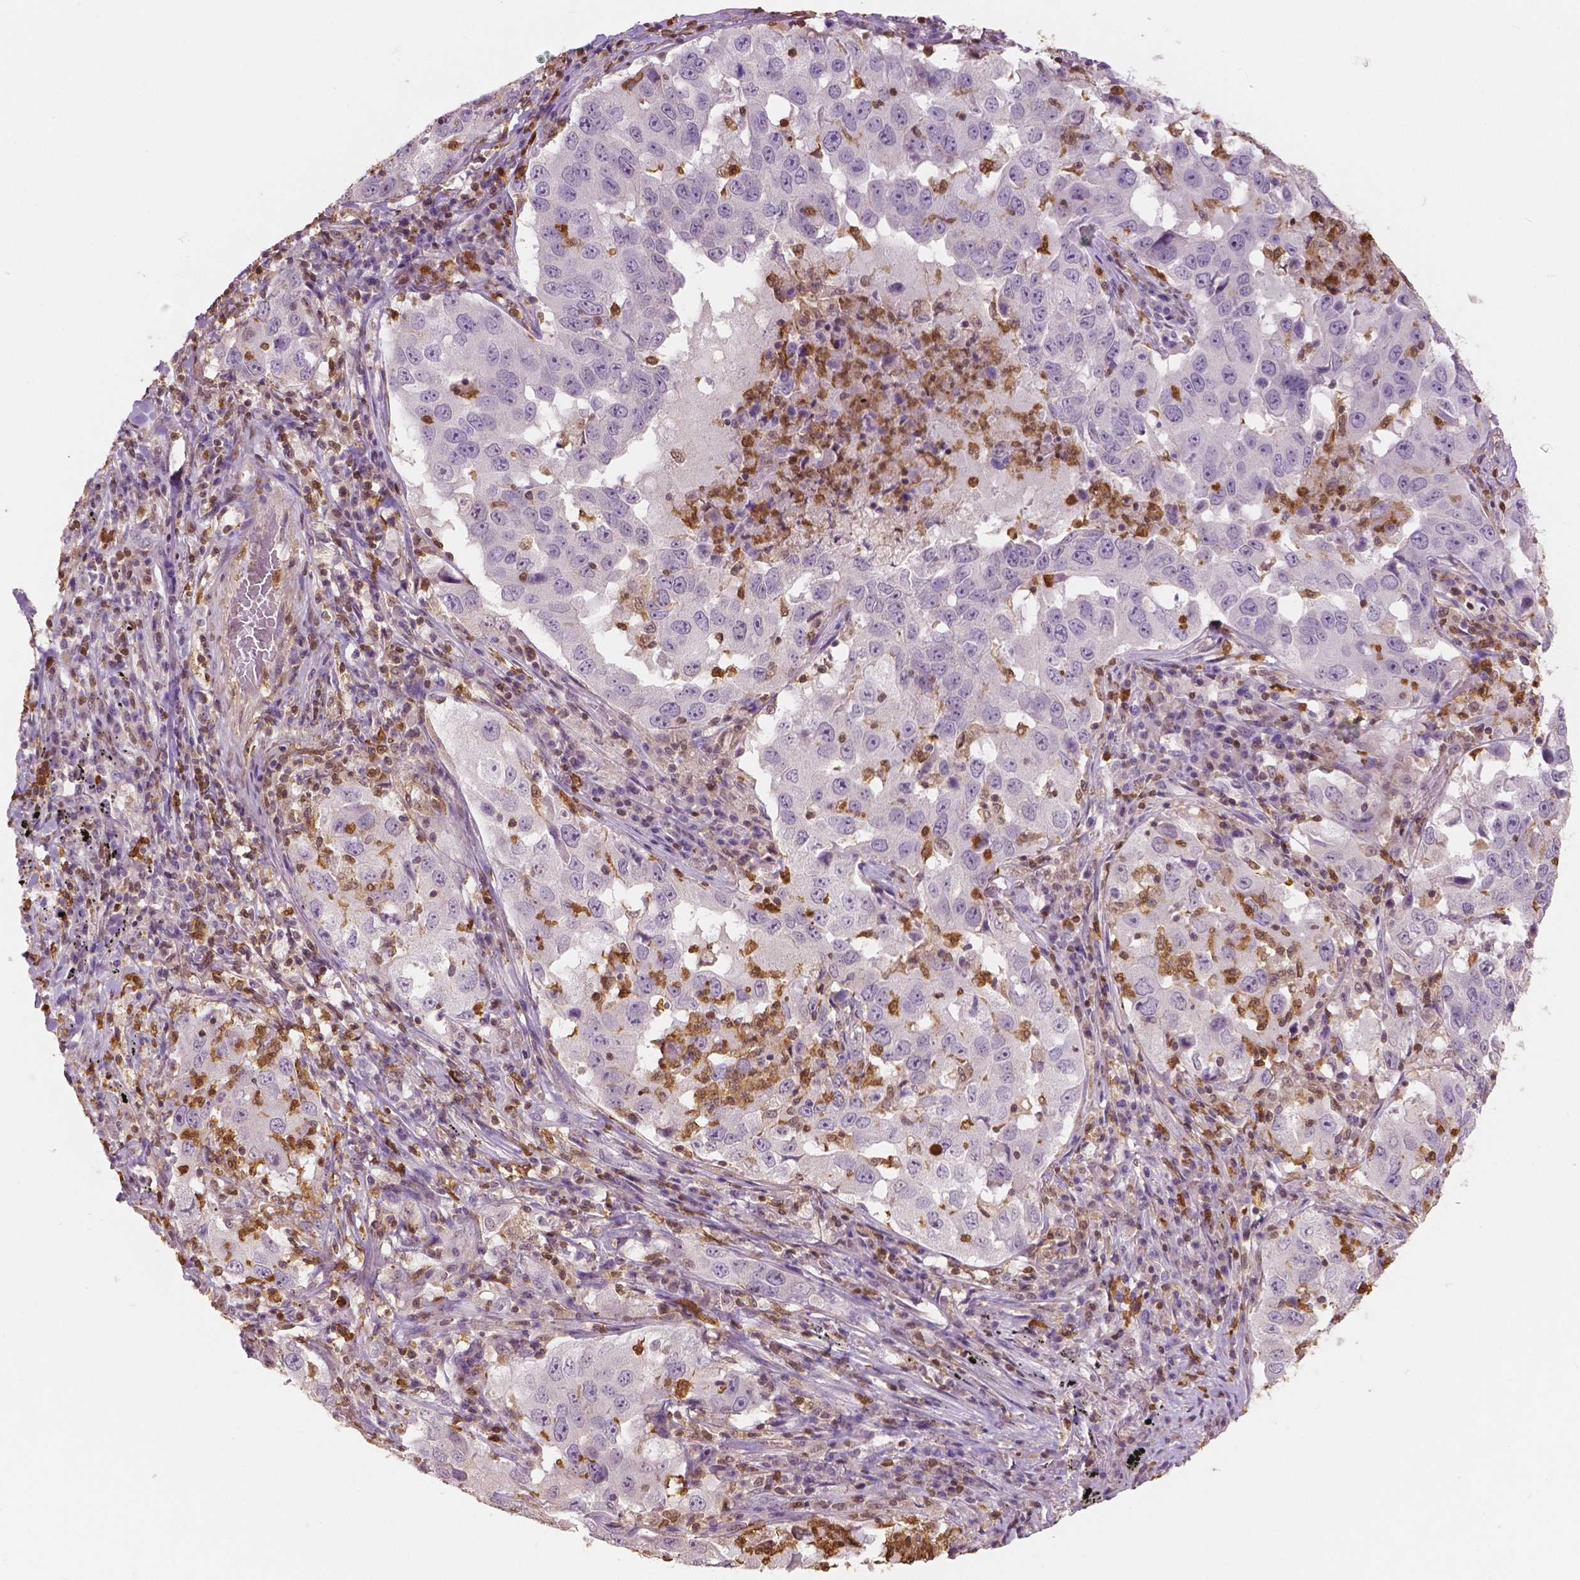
{"staining": {"intensity": "negative", "quantity": "none", "location": "none"}, "tissue": "lung cancer", "cell_type": "Tumor cells", "image_type": "cancer", "snomed": [{"axis": "morphology", "description": "Adenocarcinoma, NOS"}, {"axis": "topography", "description": "Lung"}], "caption": "High magnification brightfield microscopy of adenocarcinoma (lung) stained with DAB (brown) and counterstained with hematoxylin (blue): tumor cells show no significant positivity.", "gene": "S100A4", "patient": {"sex": "male", "age": 73}}